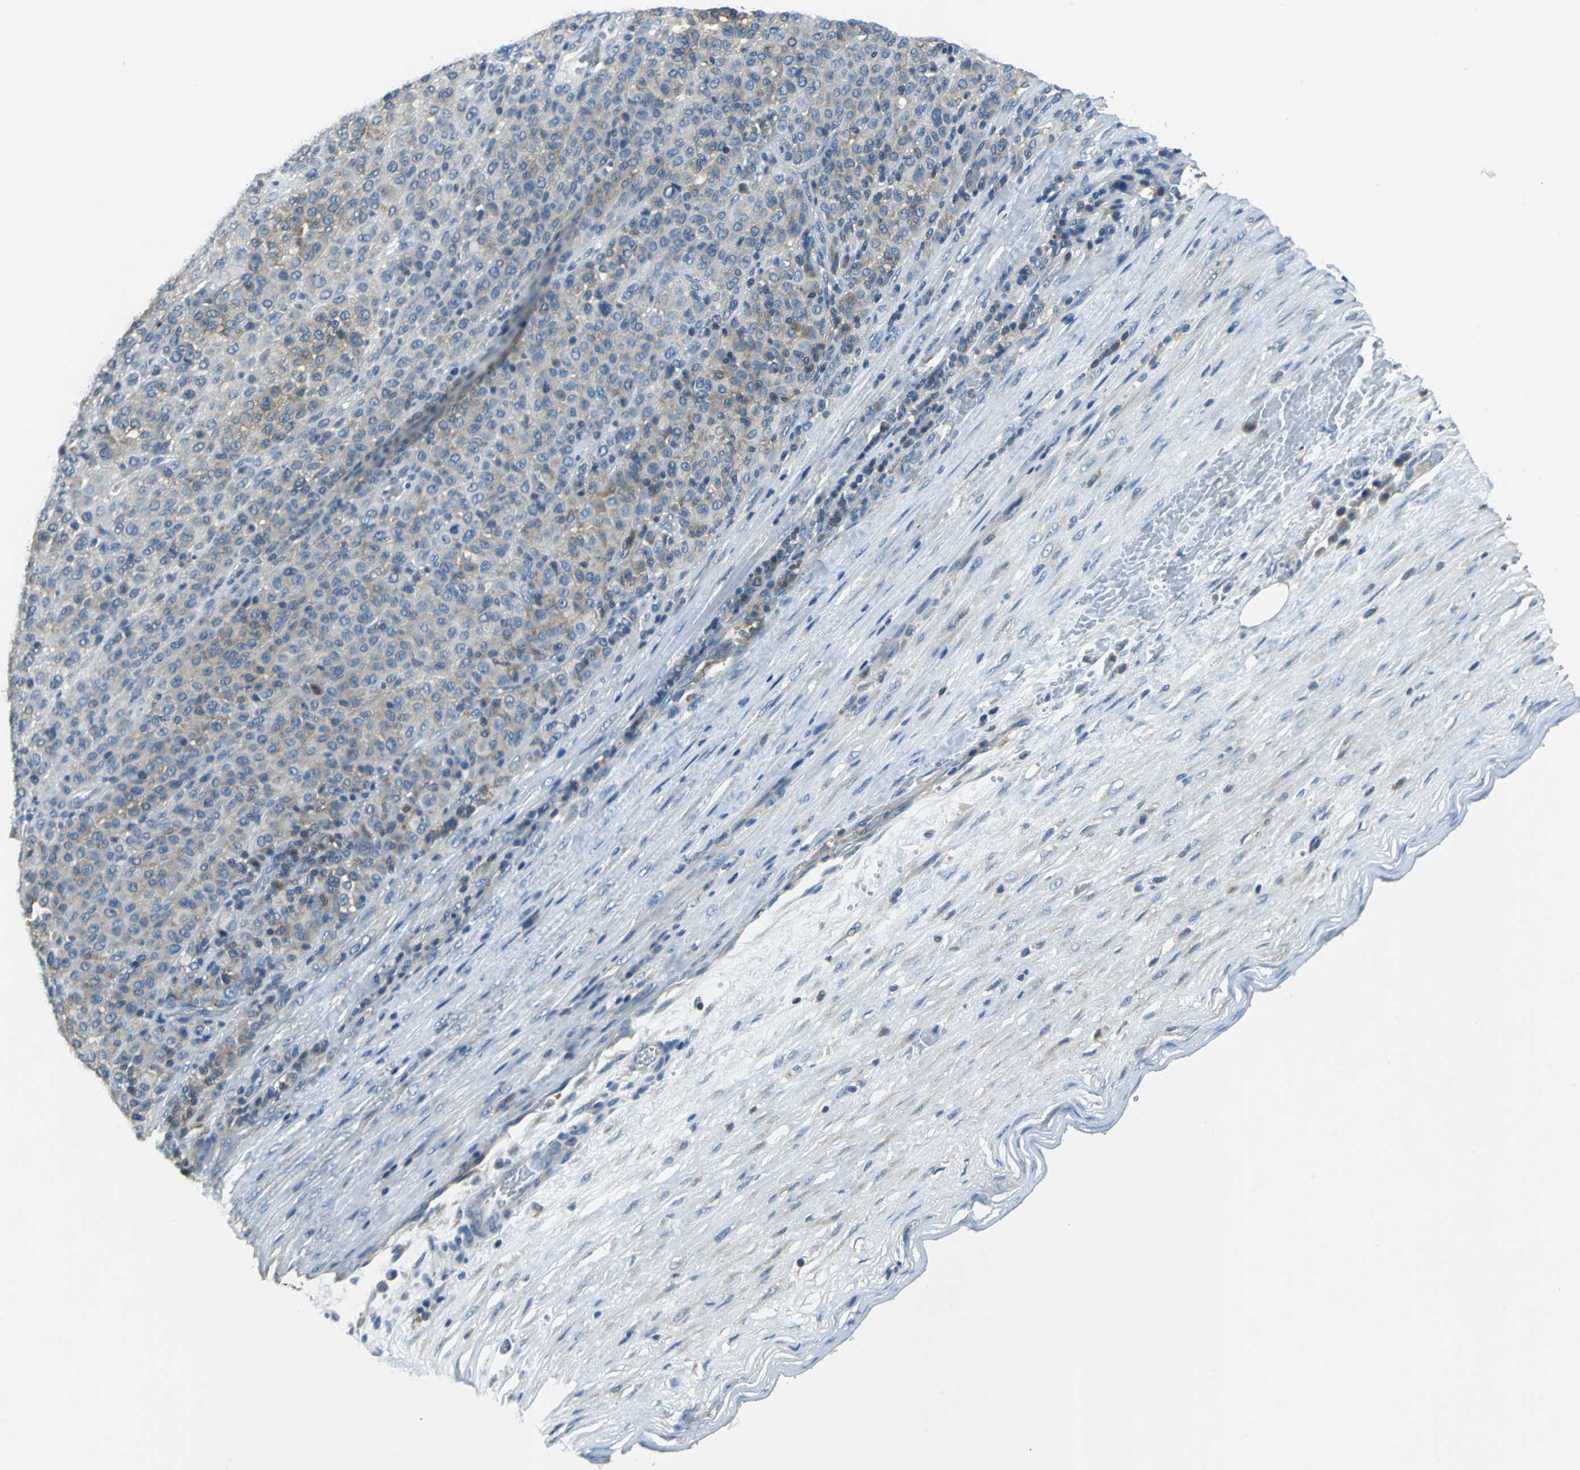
{"staining": {"intensity": "weak", "quantity": "<25%", "location": "cytoplasmic/membranous"}, "tissue": "melanoma", "cell_type": "Tumor cells", "image_type": "cancer", "snomed": [{"axis": "morphology", "description": "Malignant melanoma, Metastatic site"}, {"axis": "topography", "description": "Pancreas"}], "caption": "DAB (3,3'-diaminobenzidine) immunohistochemical staining of human malignant melanoma (metastatic site) displays no significant expression in tumor cells.", "gene": "PRKCA", "patient": {"sex": "female", "age": 30}}